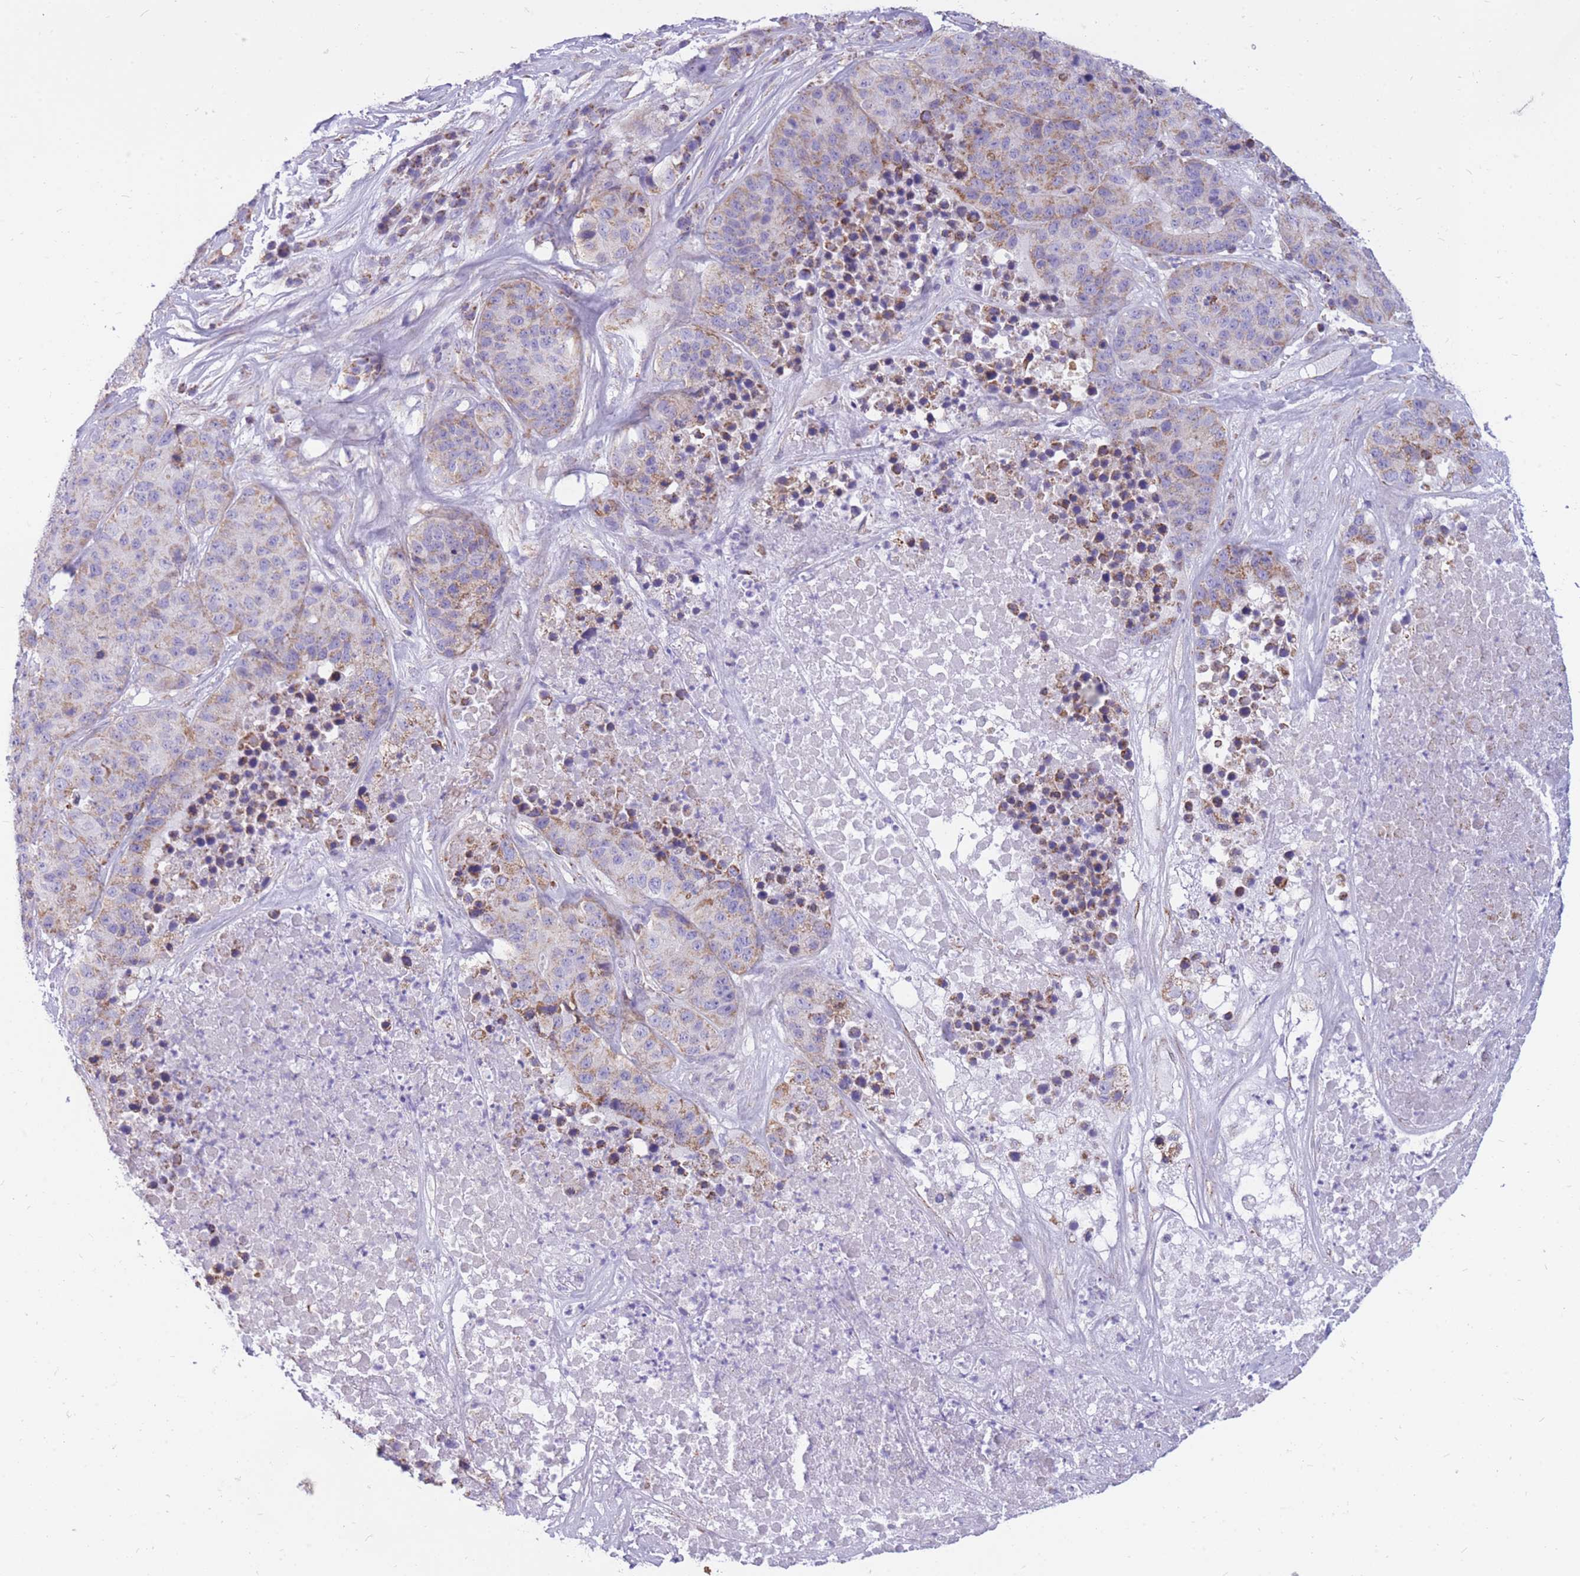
{"staining": {"intensity": "weak", "quantity": "25%-75%", "location": "cytoplasmic/membranous"}, "tissue": "stomach cancer", "cell_type": "Tumor cells", "image_type": "cancer", "snomed": [{"axis": "morphology", "description": "Adenocarcinoma, NOS"}, {"axis": "topography", "description": "Stomach"}], "caption": "This is a histology image of immunohistochemistry staining of stomach cancer (adenocarcinoma), which shows weak positivity in the cytoplasmic/membranous of tumor cells.", "gene": "PCSK1", "patient": {"sex": "male", "age": 71}}